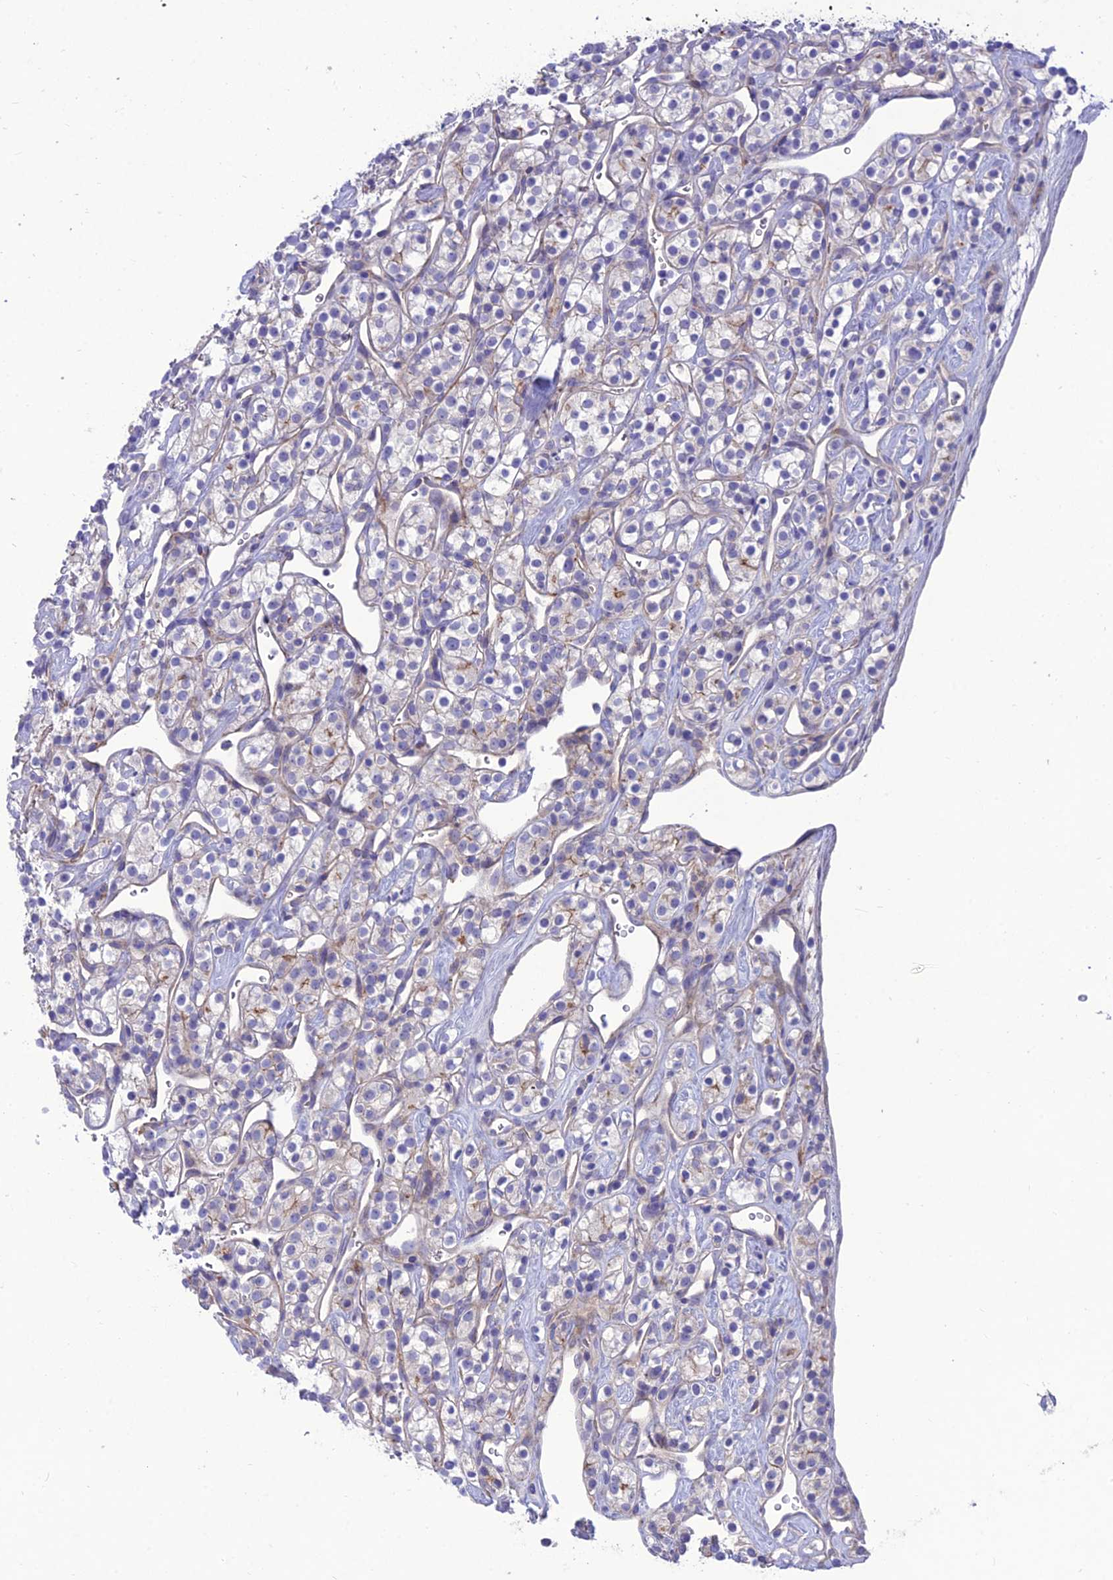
{"staining": {"intensity": "weak", "quantity": "<25%", "location": "cytoplasmic/membranous"}, "tissue": "renal cancer", "cell_type": "Tumor cells", "image_type": "cancer", "snomed": [{"axis": "morphology", "description": "Adenocarcinoma, NOS"}, {"axis": "topography", "description": "Kidney"}], "caption": "IHC histopathology image of neoplastic tissue: human renal adenocarcinoma stained with DAB reveals no significant protein positivity in tumor cells.", "gene": "TEKT3", "patient": {"sex": "male", "age": 77}}